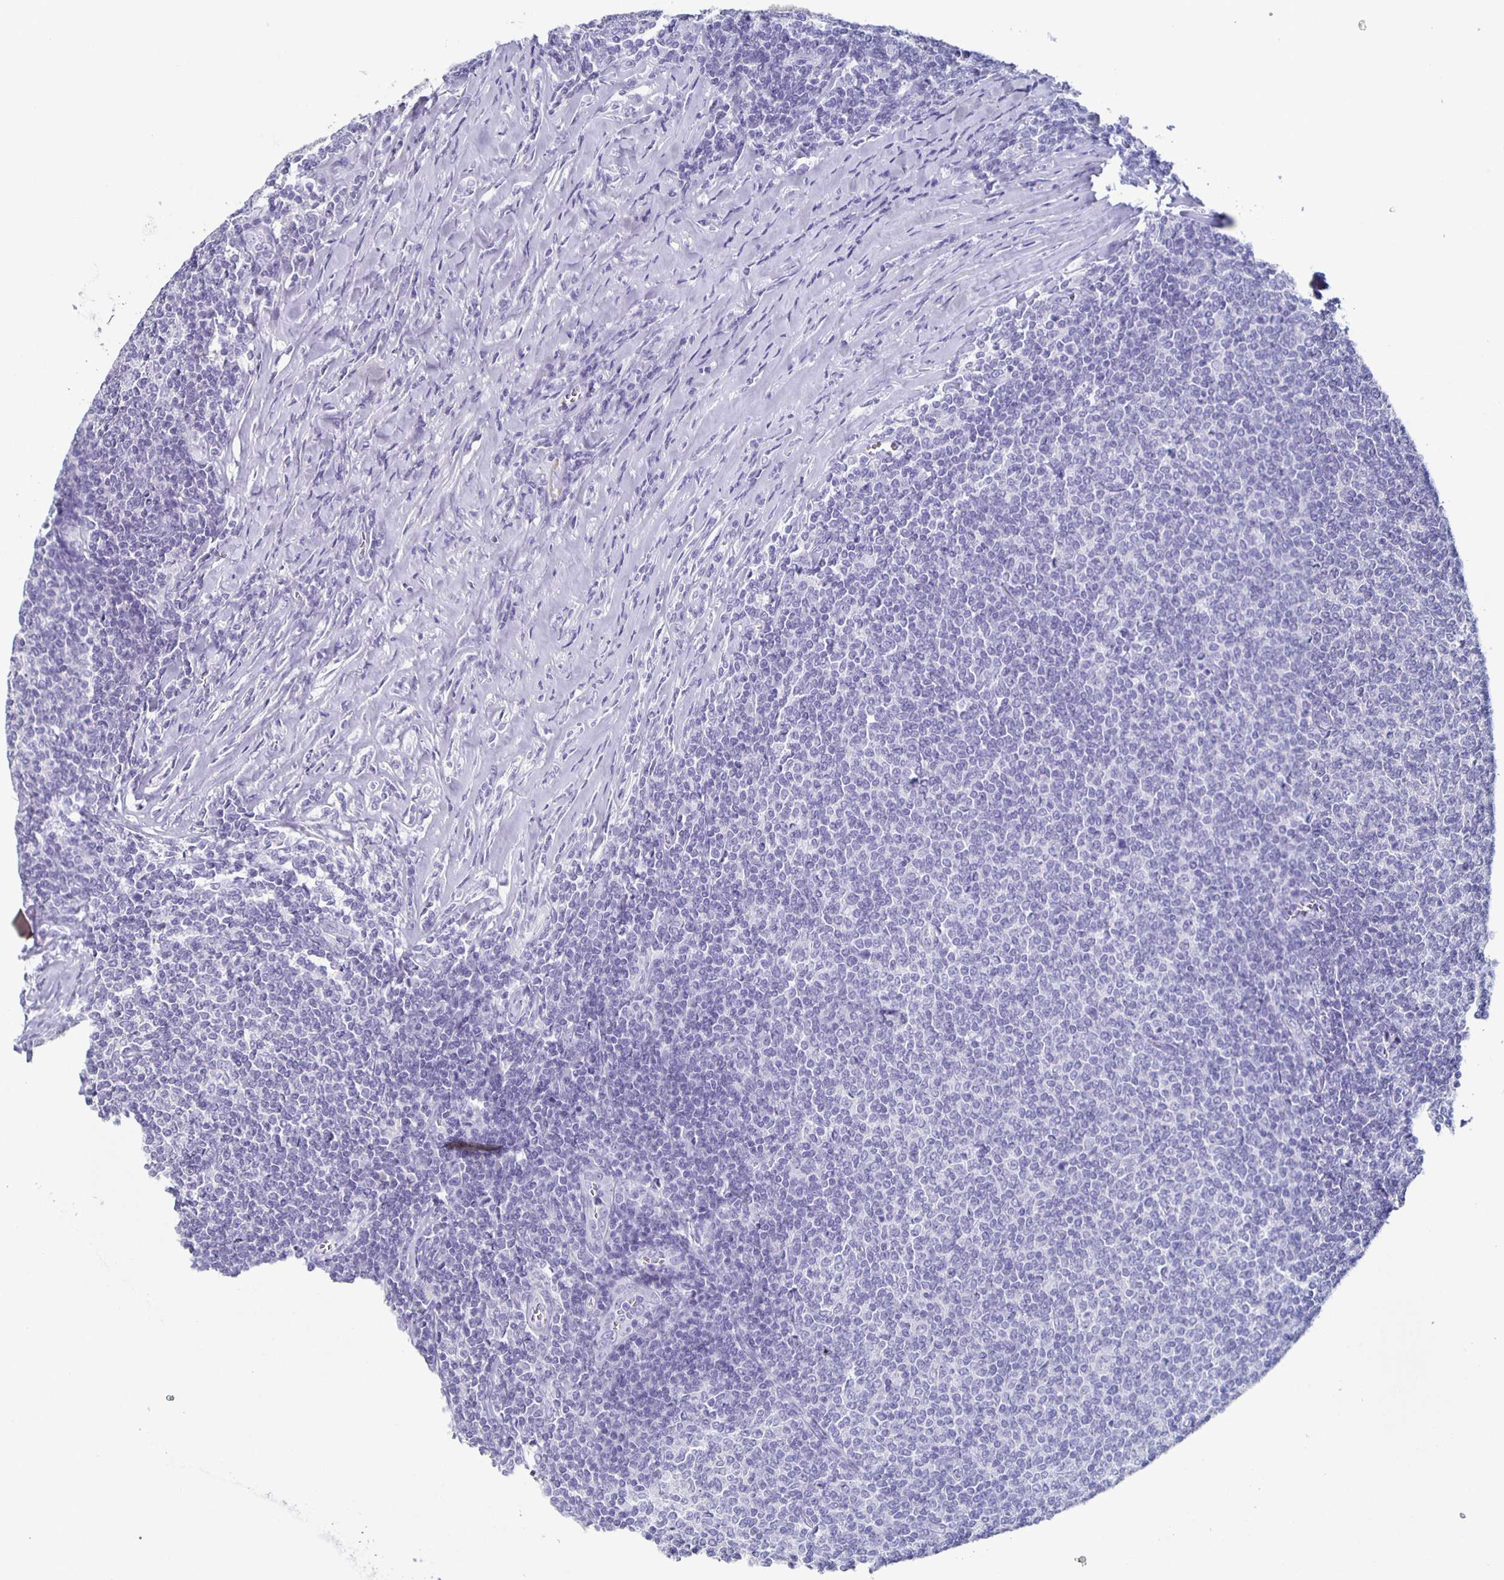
{"staining": {"intensity": "negative", "quantity": "none", "location": "none"}, "tissue": "lymphoma", "cell_type": "Tumor cells", "image_type": "cancer", "snomed": [{"axis": "morphology", "description": "Malignant lymphoma, non-Hodgkin's type, Low grade"}, {"axis": "topography", "description": "Lymph node"}], "caption": "Photomicrograph shows no significant protein expression in tumor cells of malignant lymphoma, non-Hodgkin's type (low-grade).", "gene": "FGA", "patient": {"sex": "male", "age": 52}}